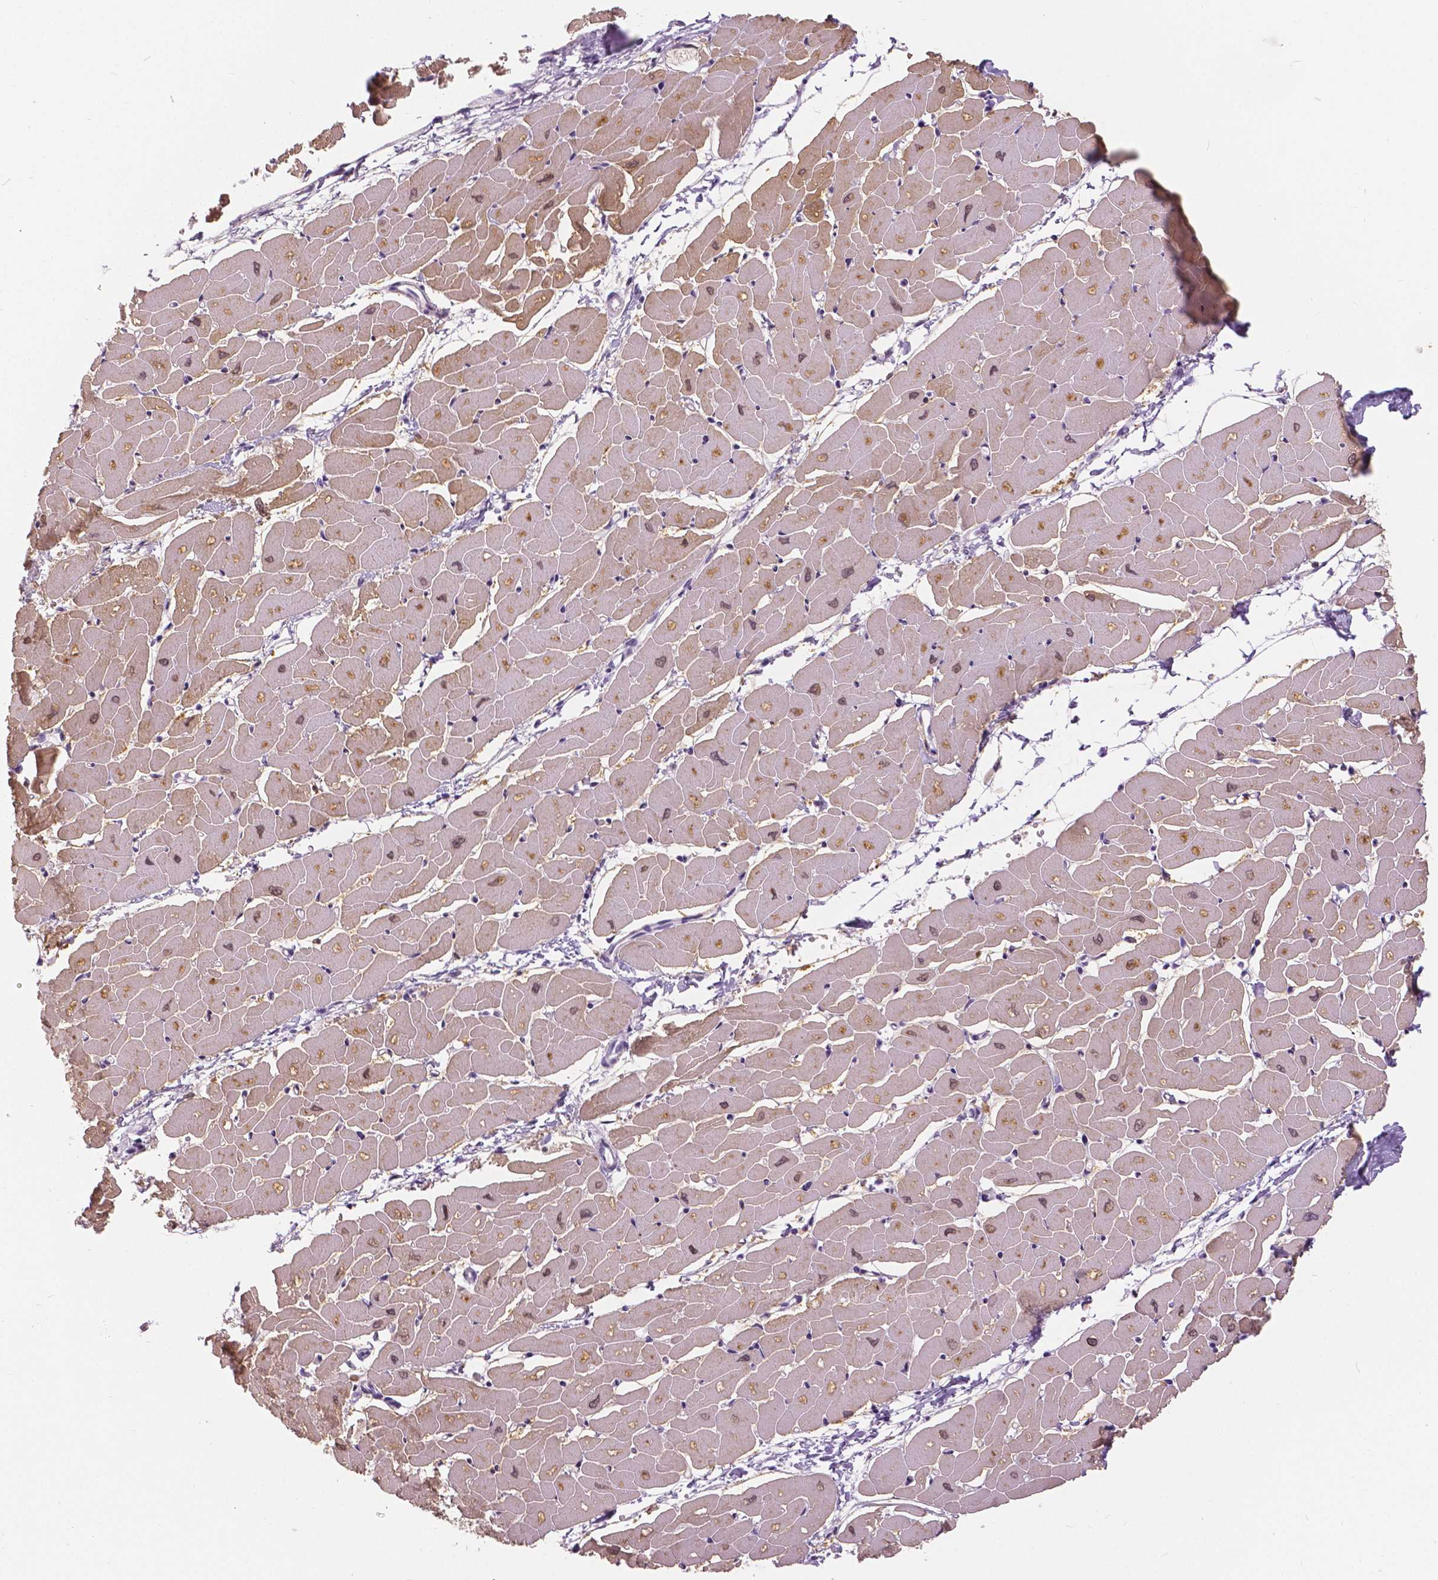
{"staining": {"intensity": "moderate", "quantity": ">75%", "location": "cytoplasmic/membranous,nuclear"}, "tissue": "heart muscle", "cell_type": "Cardiomyocytes", "image_type": "normal", "snomed": [{"axis": "morphology", "description": "Normal tissue, NOS"}, {"axis": "topography", "description": "Heart"}], "caption": "DAB (3,3'-diaminobenzidine) immunohistochemical staining of unremarkable heart muscle demonstrates moderate cytoplasmic/membranous,nuclear protein expression in approximately >75% of cardiomyocytes. Ihc stains the protein of interest in brown and the nuclei are stained blue.", "gene": "MYOM1", "patient": {"sex": "male", "age": 57}}